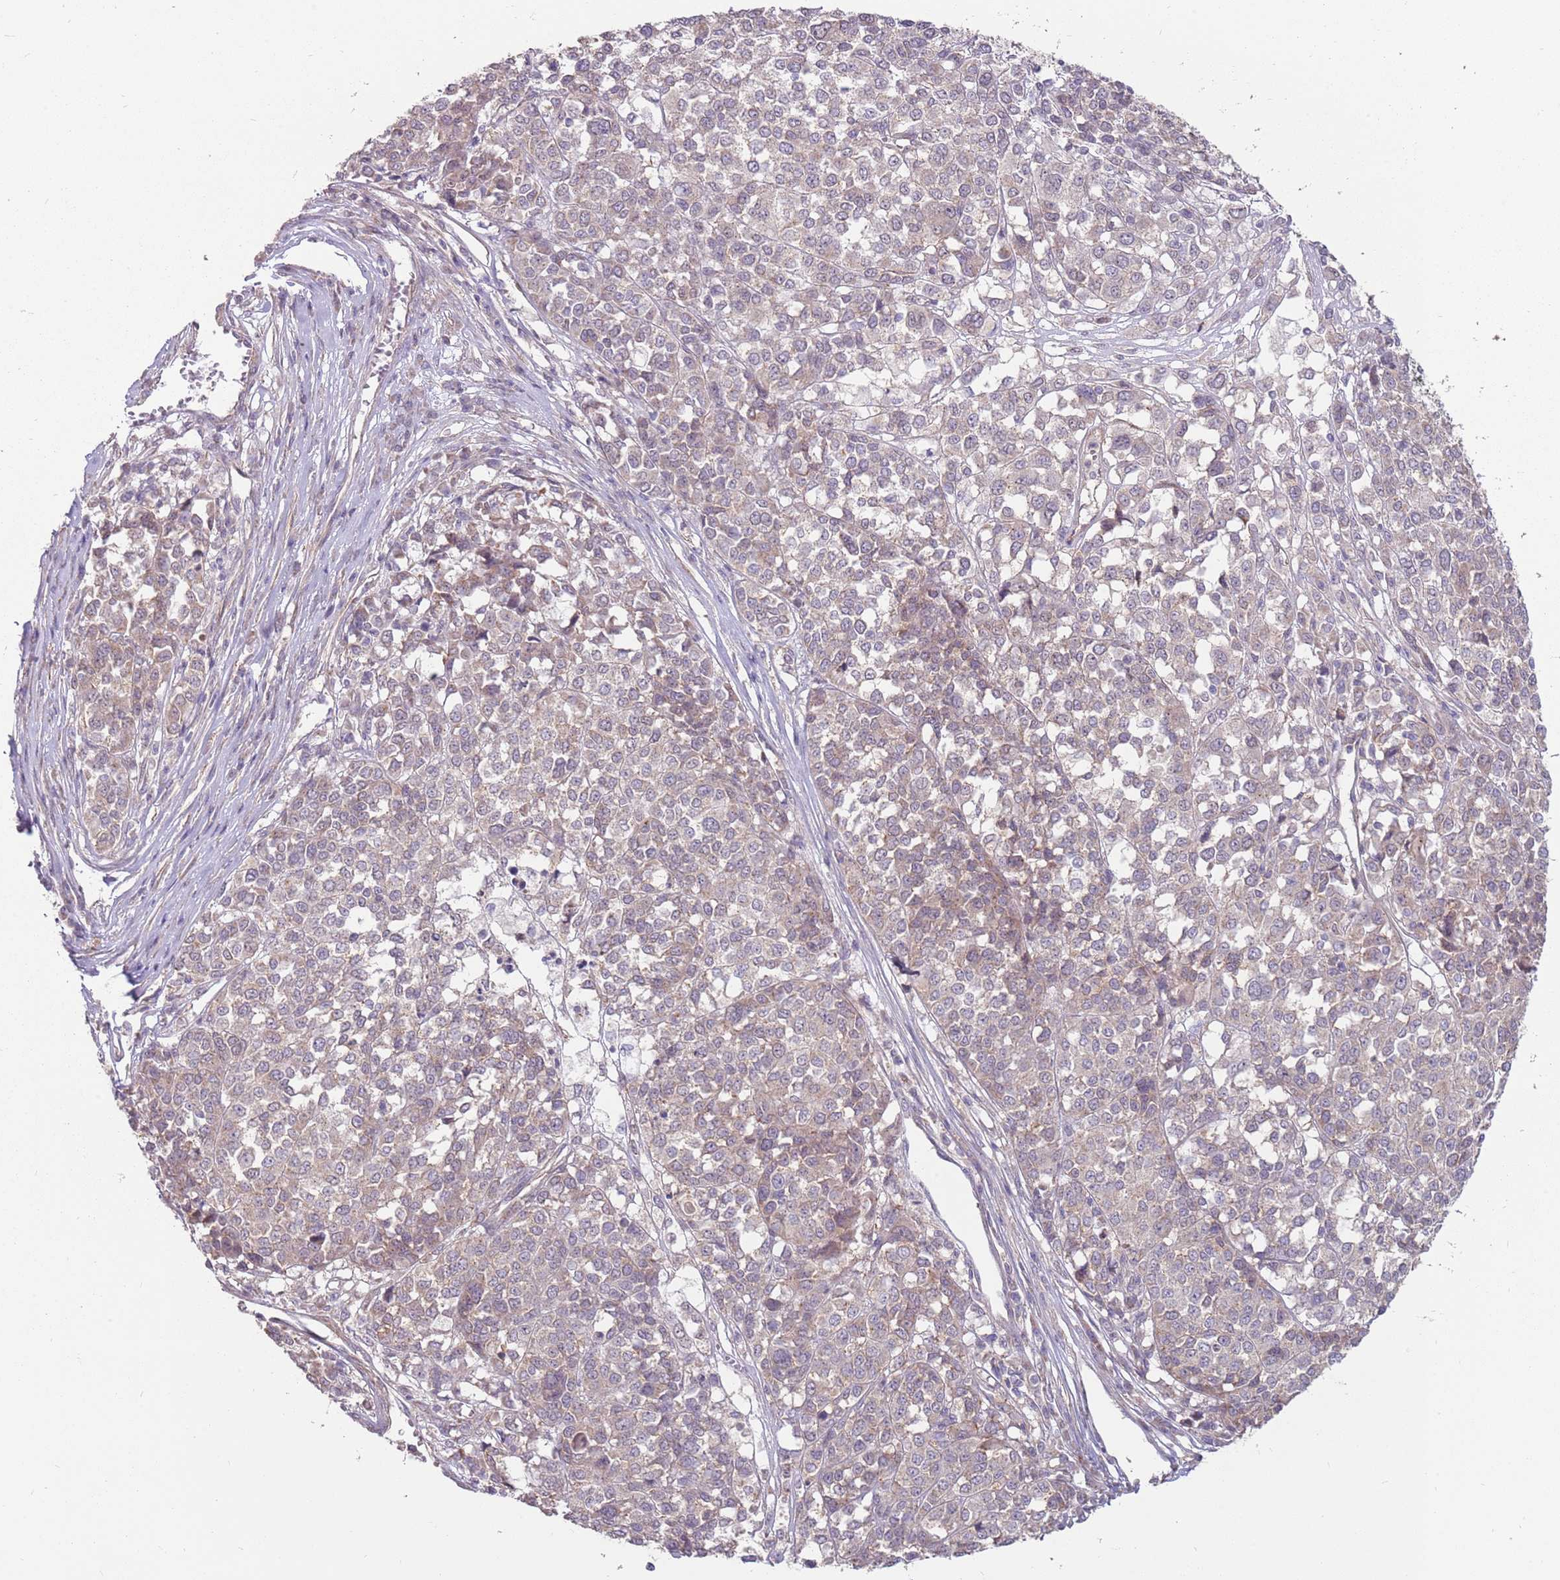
{"staining": {"intensity": "weak", "quantity": "<25%", "location": "cytoplasmic/membranous"}, "tissue": "melanoma", "cell_type": "Tumor cells", "image_type": "cancer", "snomed": [{"axis": "morphology", "description": "Malignant melanoma, Metastatic site"}, {"axis": "topography", "description": "Lymph node"}], "caption": "Melanoma was stained to show a protein in brown. There is no significant positivity in tumor cells.", "gene": "SPATA31D1", "patient": {"sex": "male", "age": 44}}